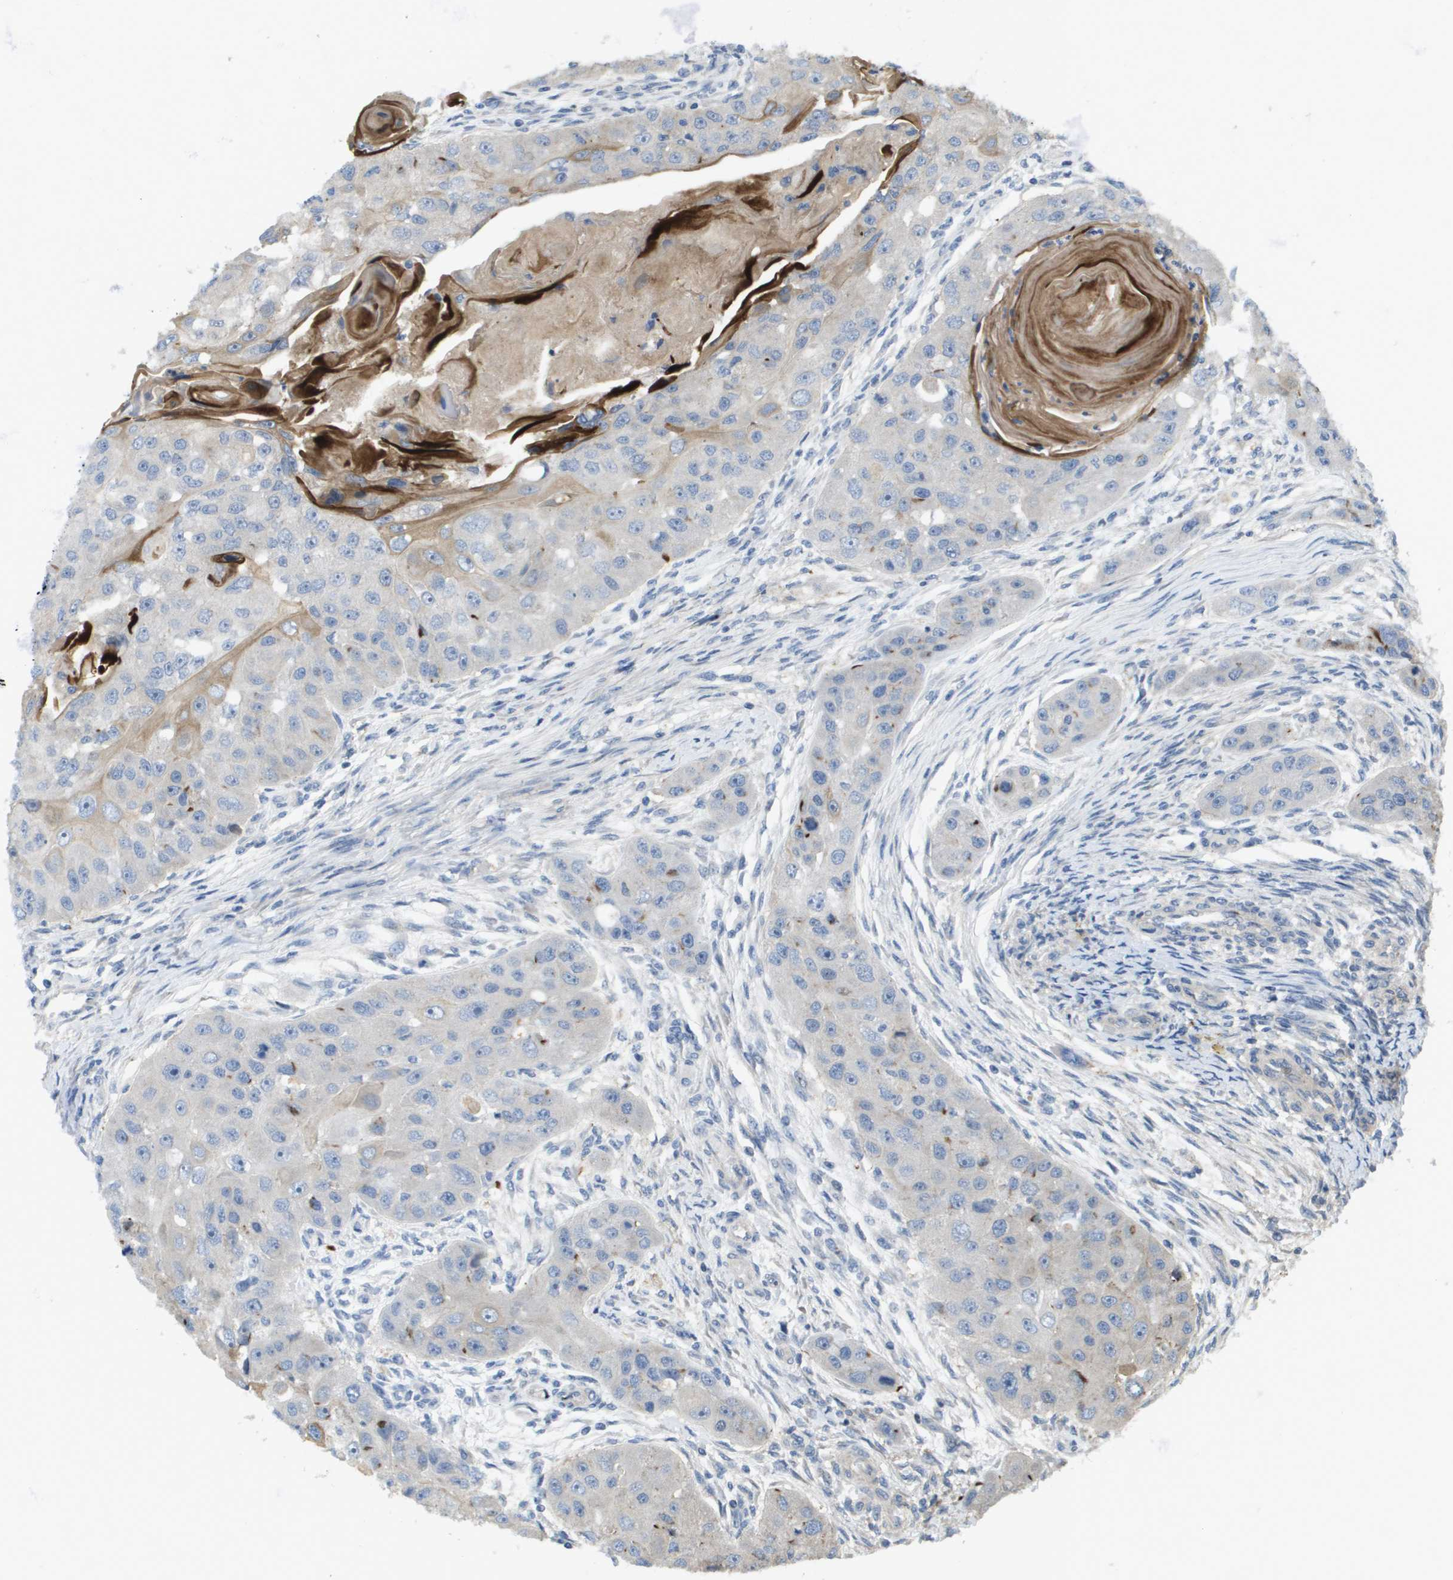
{"staining": {"intensity": "strong", "quantity": "<25%", "location": "cytoplasmic/membranous"}, "tissue": "head and neck cancer", "cell_type": "Tumor cells", "image_type": "cancer", "snomed": [{"axis": "morphology", "description": "Normal tissue, NOS"}, {"axis": "morphology", "description": "Squamous cell carcinoma, NOS"}, {"axis": "topography", "description": "Skeletal muscle"}, {"axis": "topography", "description": "Head-Neck"}], "caption": "A brown stain highlights strong cytoplasmic/membranous staining of a protein in human head and neck cancer (squamous cell carcinoma) tumor cells.", "gene": "KRT23", "patient": {"sex": "male", "age": 51}}